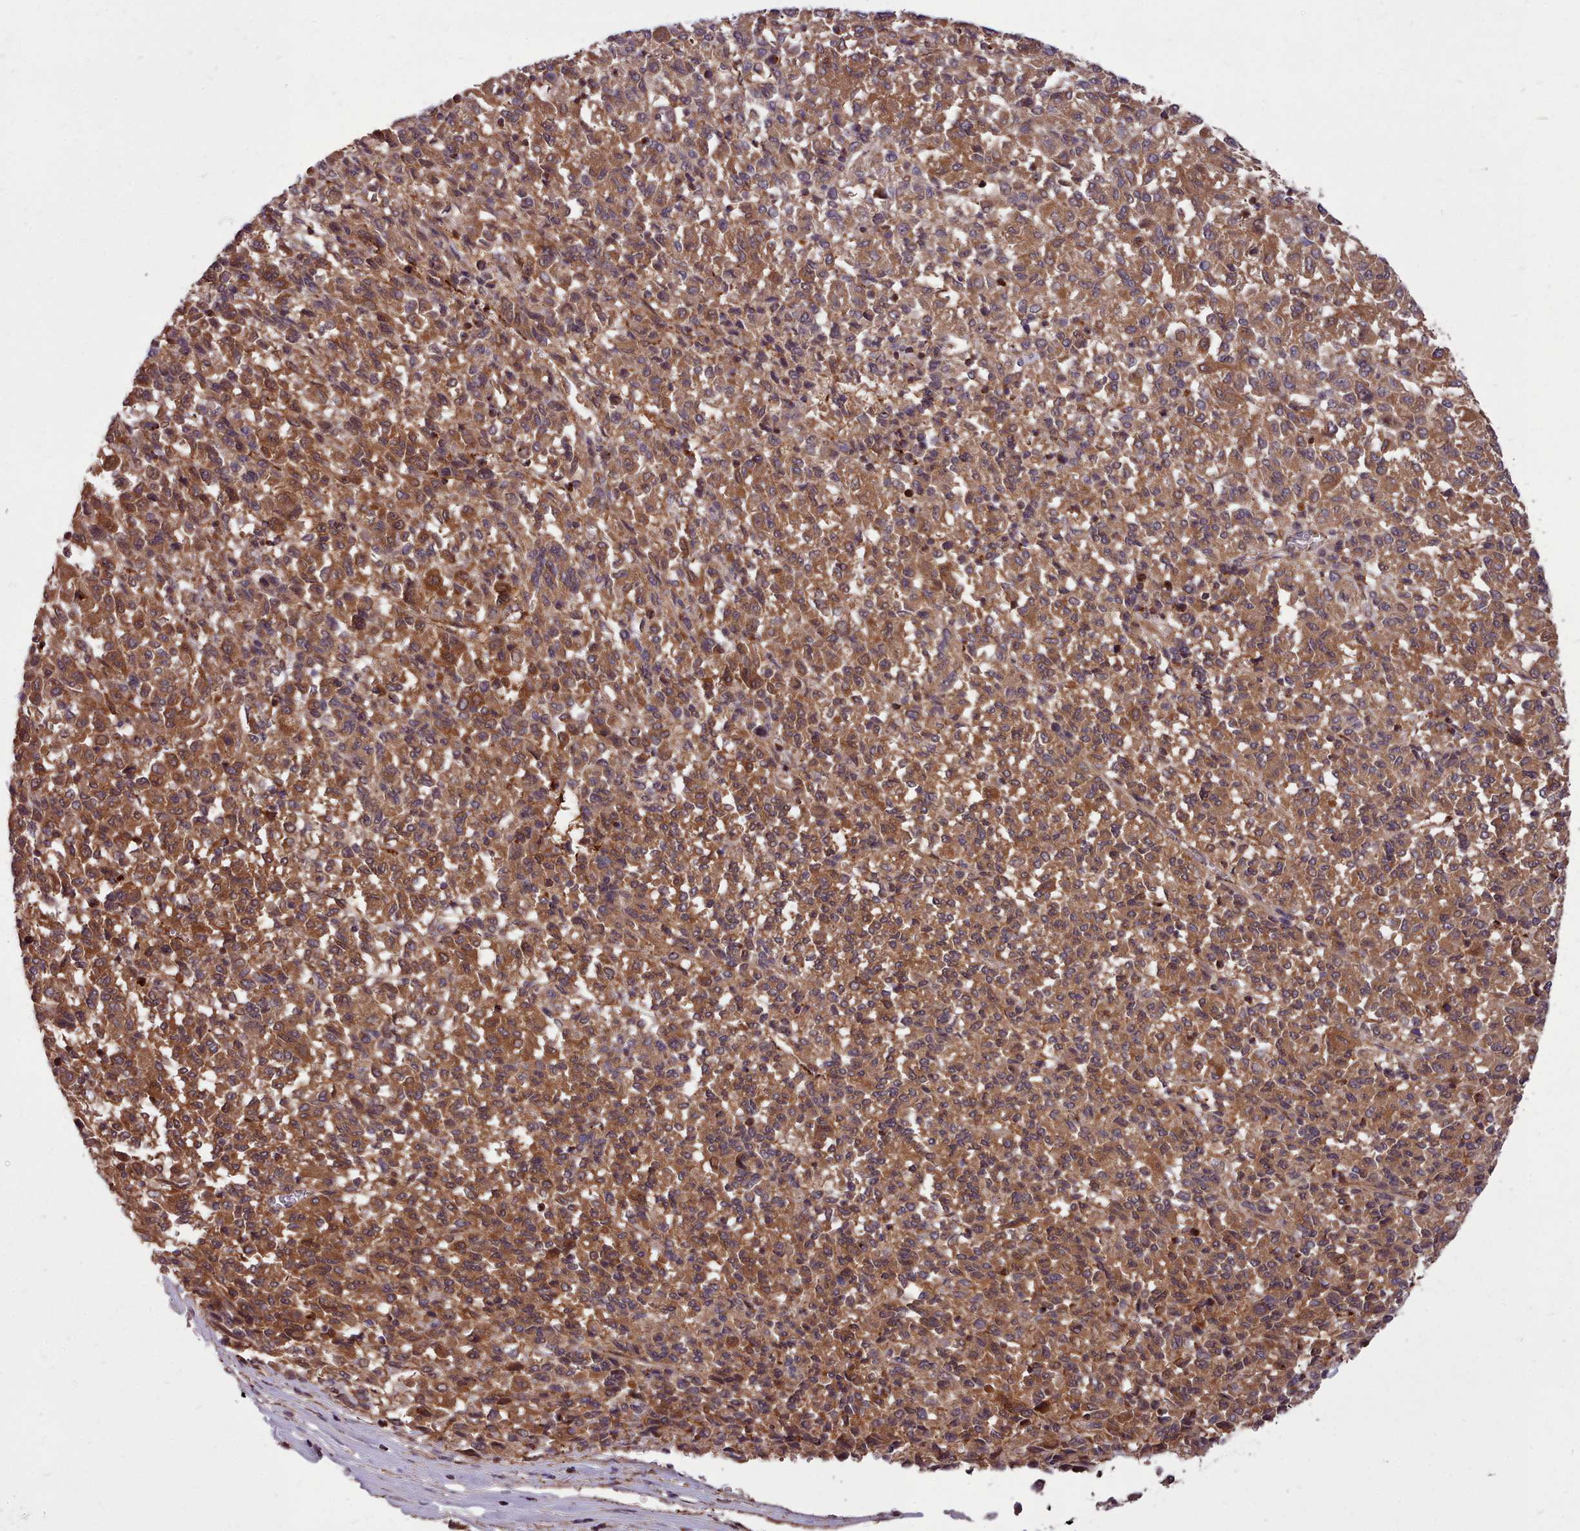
{"staining": {"intensity": "moderate", "quantity": ">75%", "location": "cytoplasmic/membranous"}, "tissue": "melanoma", "cell_type": "Tumor cells", "image_type": "cancer", "snomed": [{"axis": "morphology", "description": "Malignant melanoma, Metastatic site"}, {"axis": "topography", "description": "Lung"}], "caption": "IHC of malignant melanoma (metastatic site) demonstrates medium levels of moderate cytoplasmic/membranous positivity in approximately >75% of tumor cells. (brown staining indicates protein expression, while blue staining denotes nuclei).", "gene": "STUB1", "patient": {"sex": "male", "age": 64}}